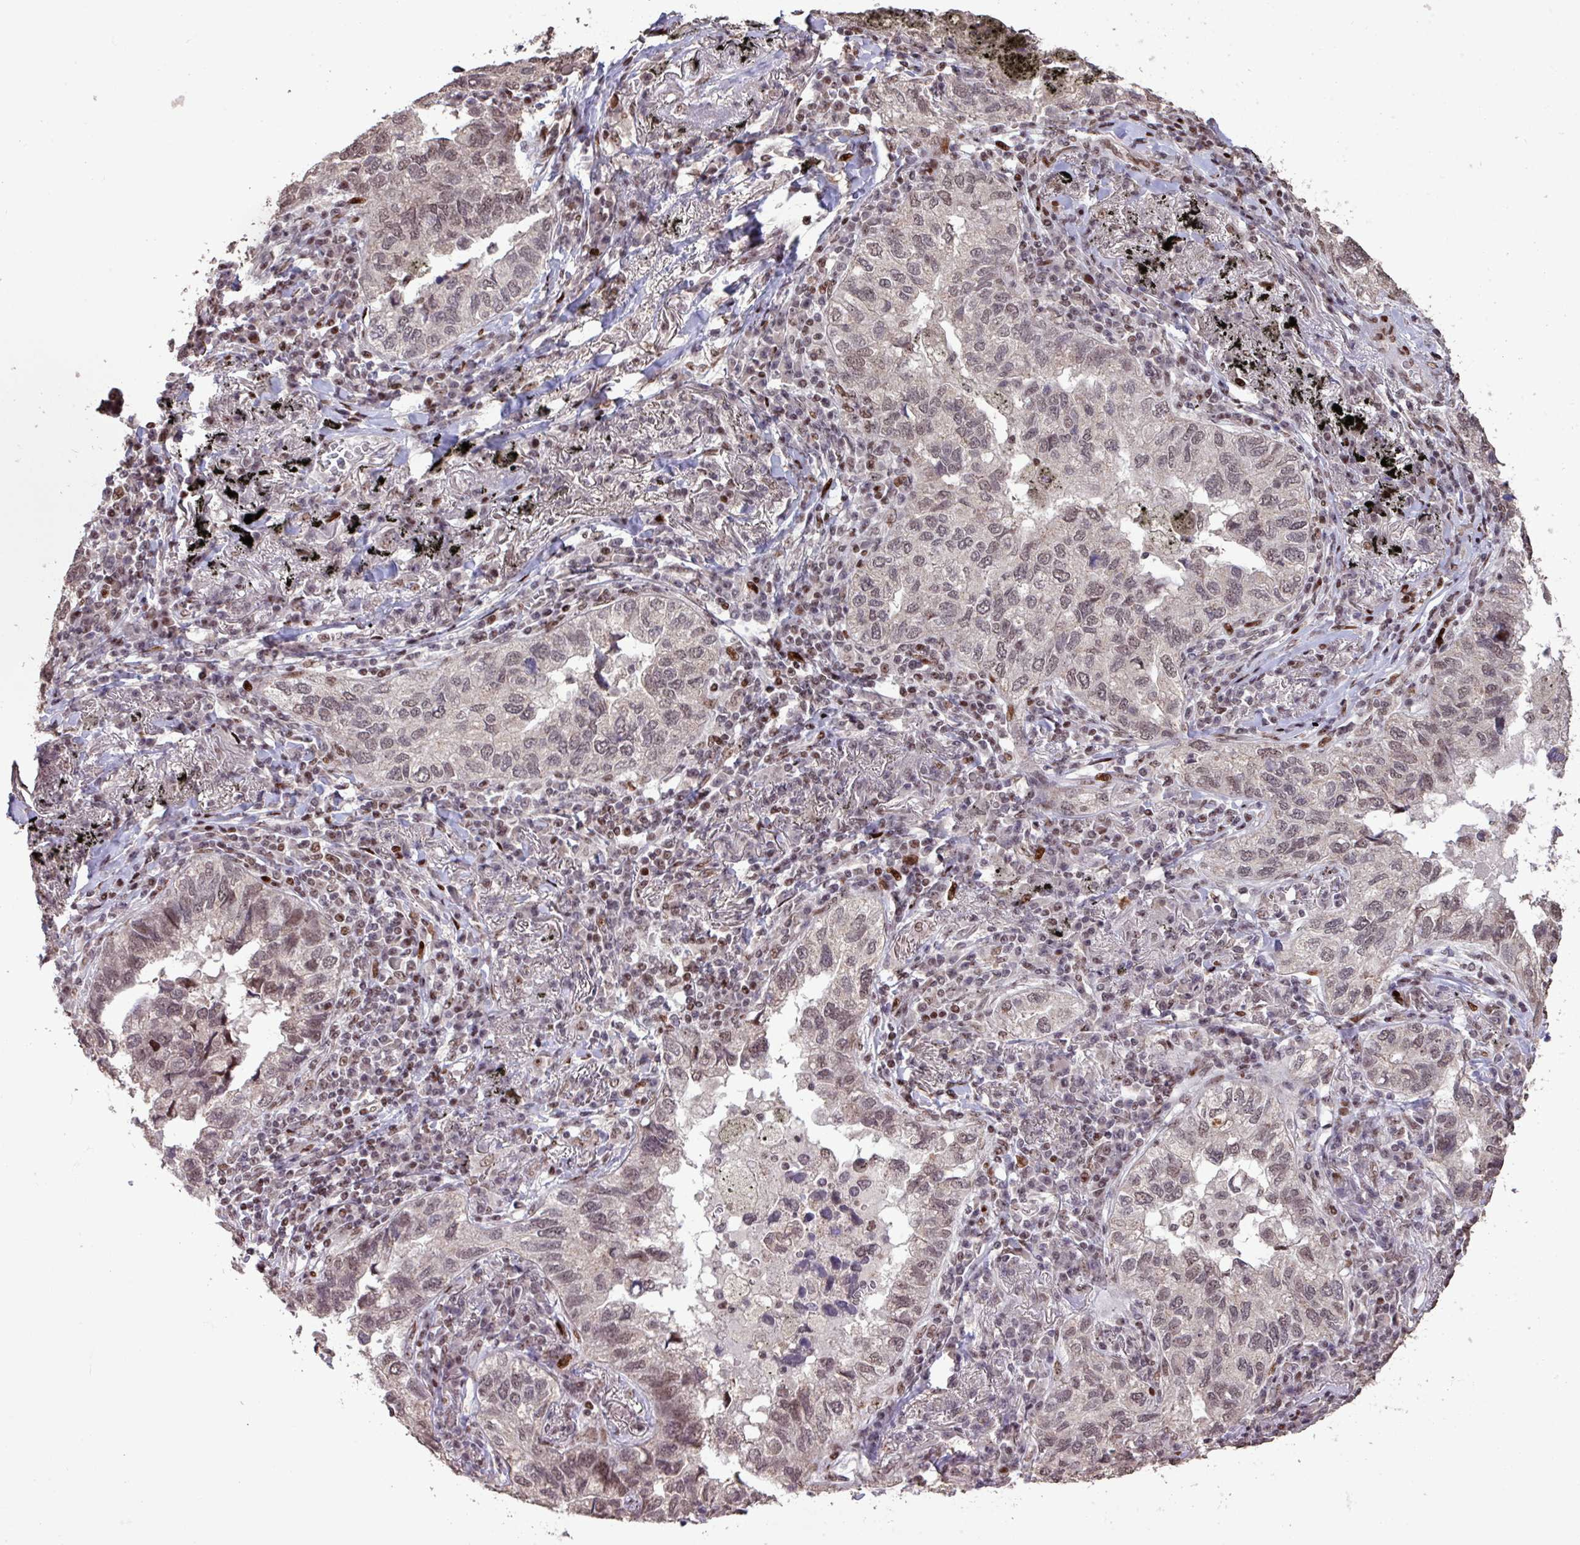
{"staining": {"intensity": "weak", "quantity": "25%-75%", "location": "nuclear"}, "tissue": "lung cancer", "cell_type": "Tumor cells", "image_type": "cancer", "snomed": [{"axis": "morphology", "description": "Adenocarcinoma, NOS"}, {"axis": "topography", "description": "Lung"}], "caption": "Human adenocarcinoma (lung) stained with a brown dye shows weak nuclear positive expression in about 25%-75% of tumor cells.", "gene": "ZNF709", "patient": {"sex": "male", "age": 65}}